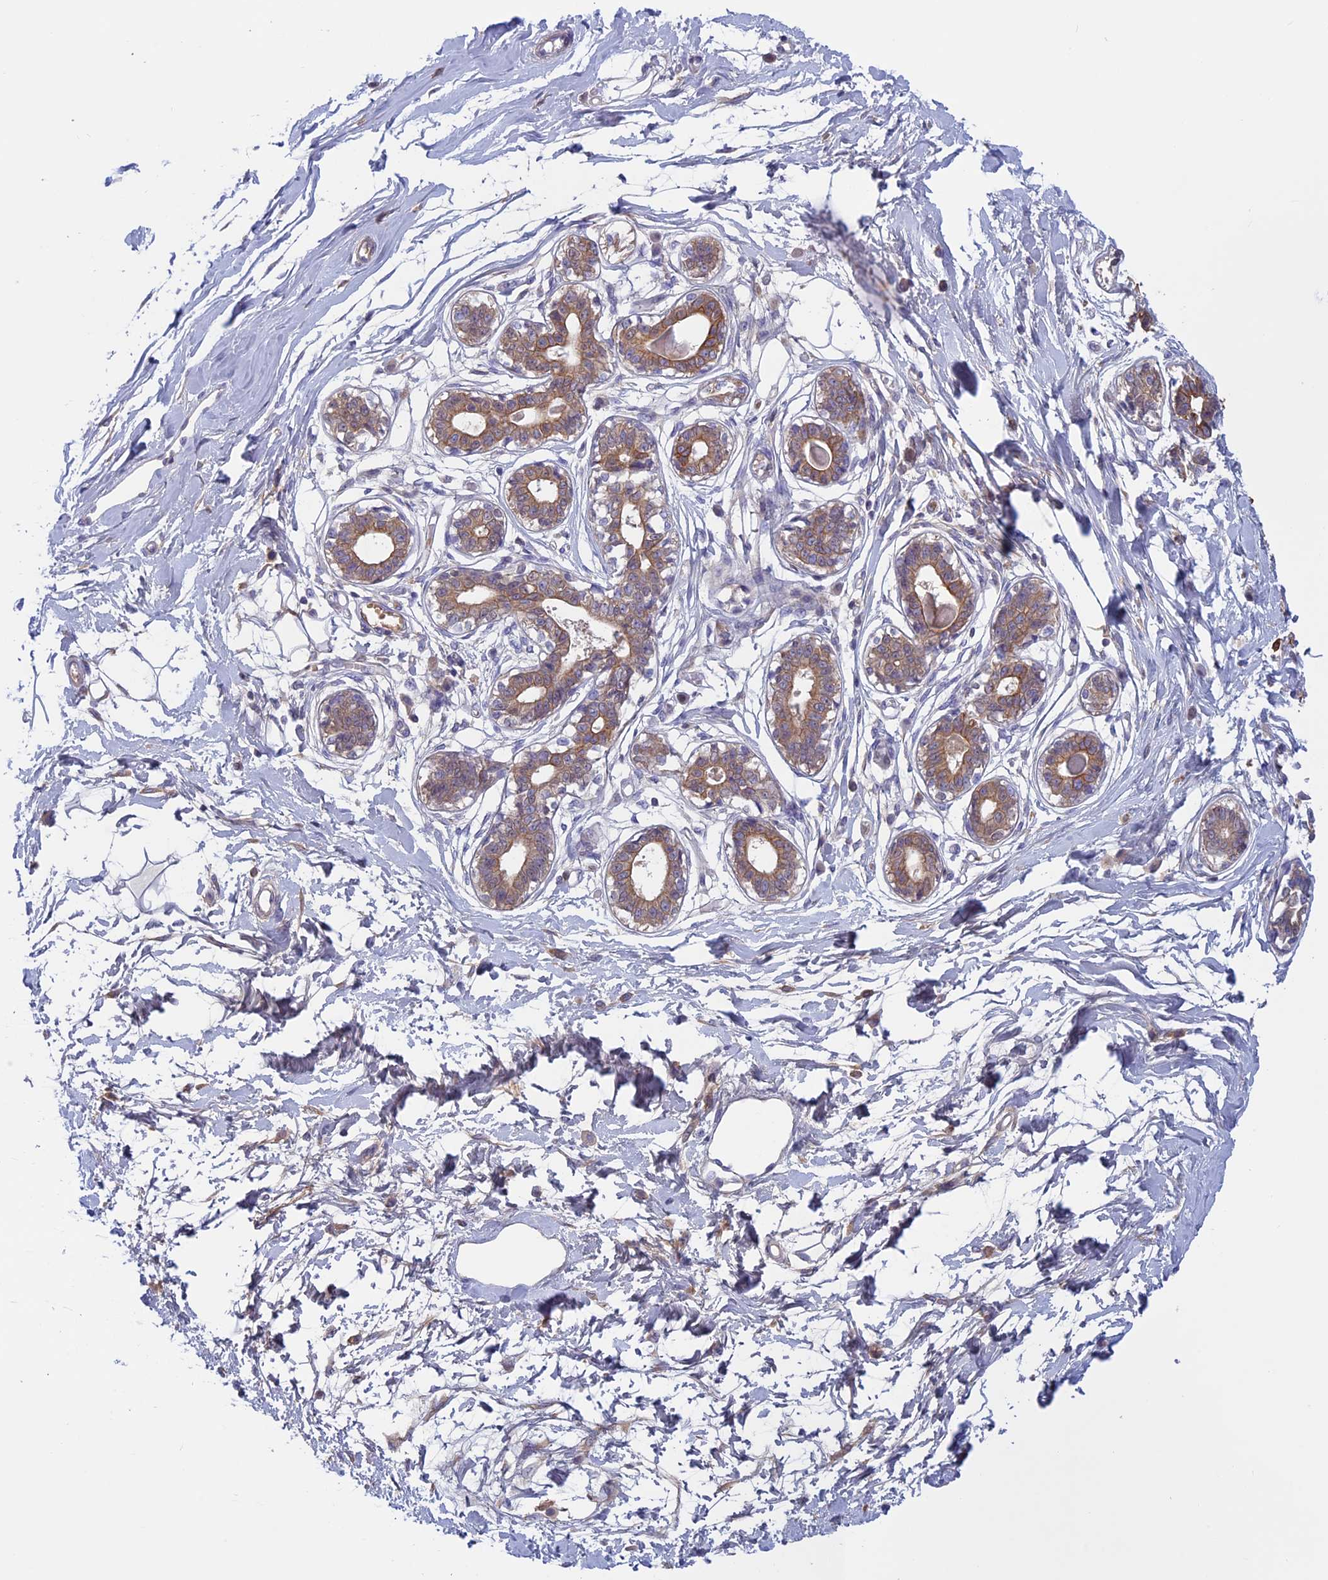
{"staining": {"intensity": "negative", "quantity": "none", "location": "none"}, "tissue": "breast", "cell_type": "Adipocytes", "image_type": "normal", "snomed": [{"axis": "morphology", "description": "Normal tissue, NOS"}, {"axis": "topography", "description": "Breast"}], "caption": "Breast was stained to show a protein in brown. There is no significant positivity in adipocytes. (DAB (3,3'-diaminobenzidine) IHC visualized using brightfield microscopy, high magnification).", "gene": "ANGPTL2", "patient": {"sex": "female", "age": 45}}